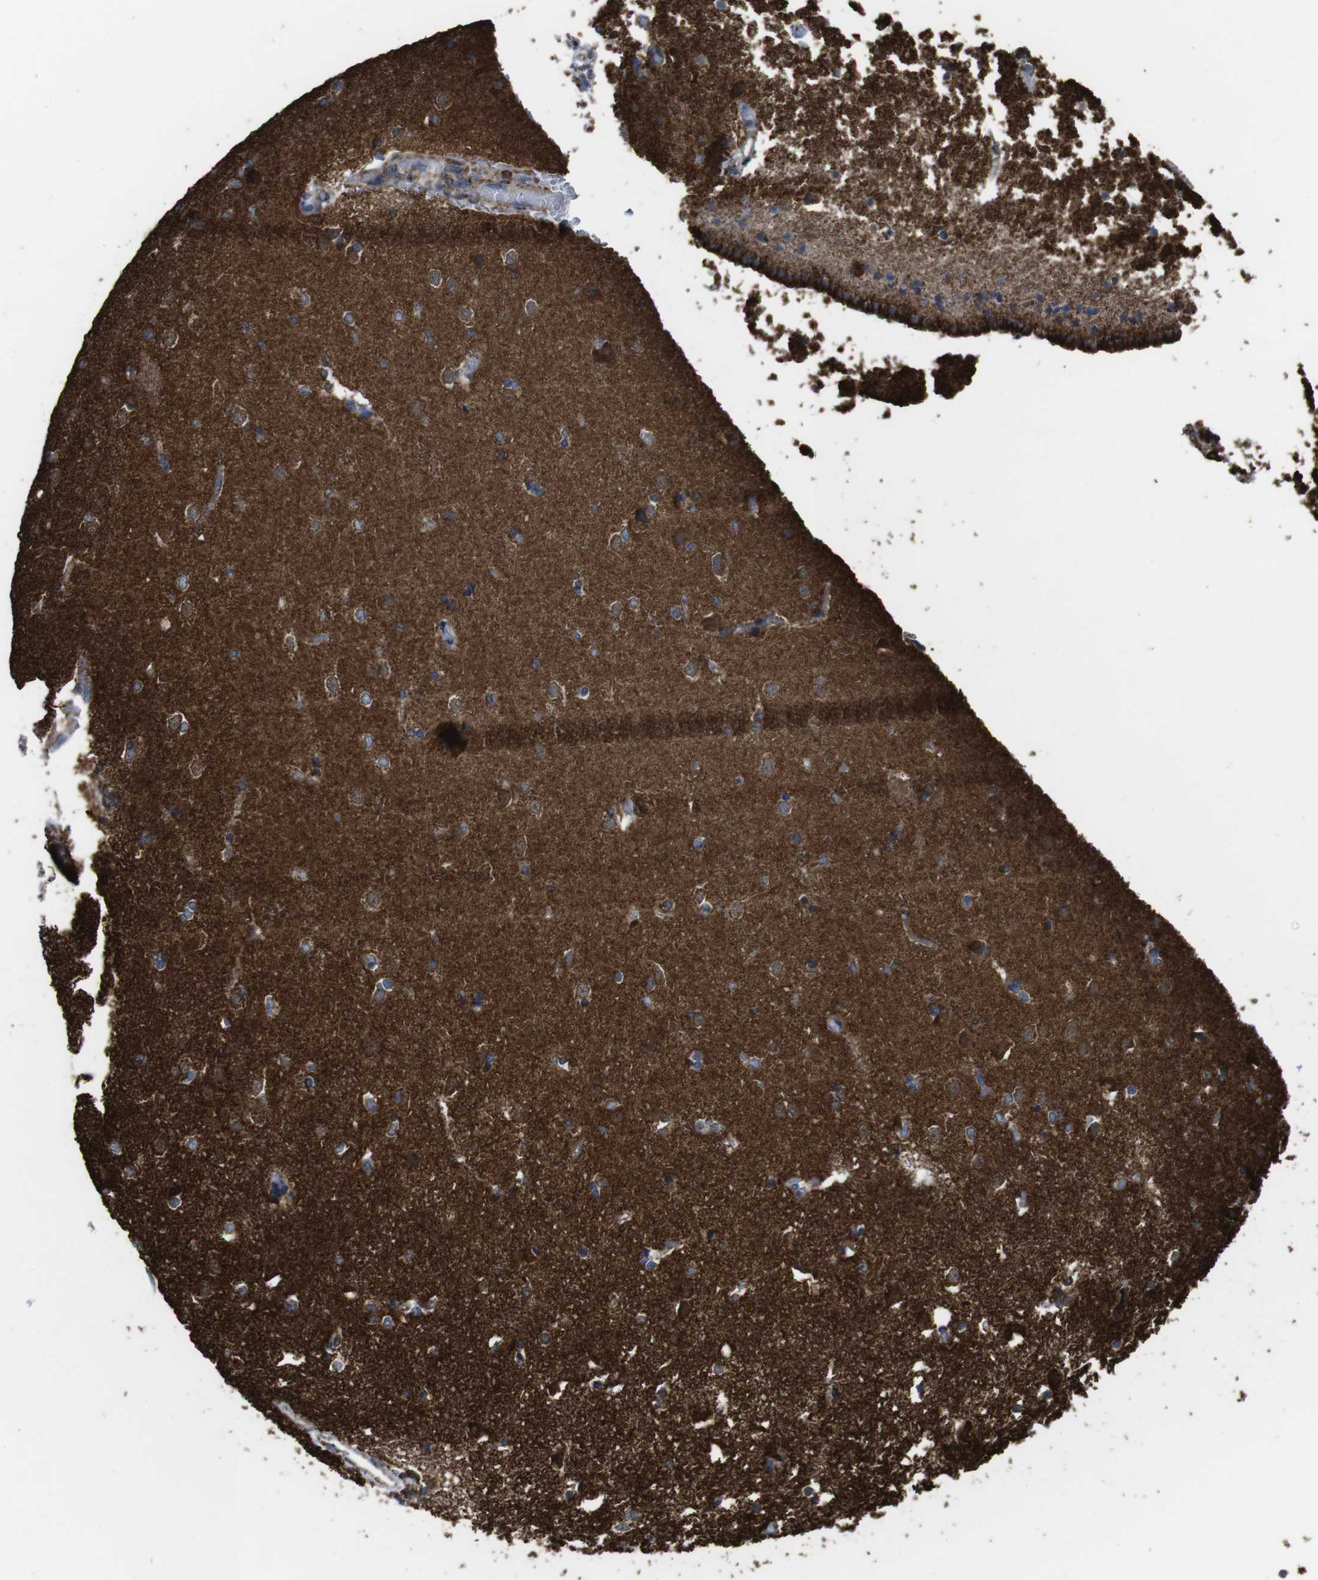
{"staining": {"intensity": "weak", "quantity": "<25%", "location": "cytoplasmic/membranous"}, "tissue": "caudate", "cell_type": "Glial cells", "image_type": "normal", "snomed": [{"axis": "morphology", "description": "Normal tissue, NOS"}, {"axis": "topography", "description": "Lateral ventricle wall"}], "caption": "Immunohistochemistry (IHC) of normal caudate displays no staining in glial cells.", "gene": "HK1", "patient": {"sex": "female", "age": 19}}